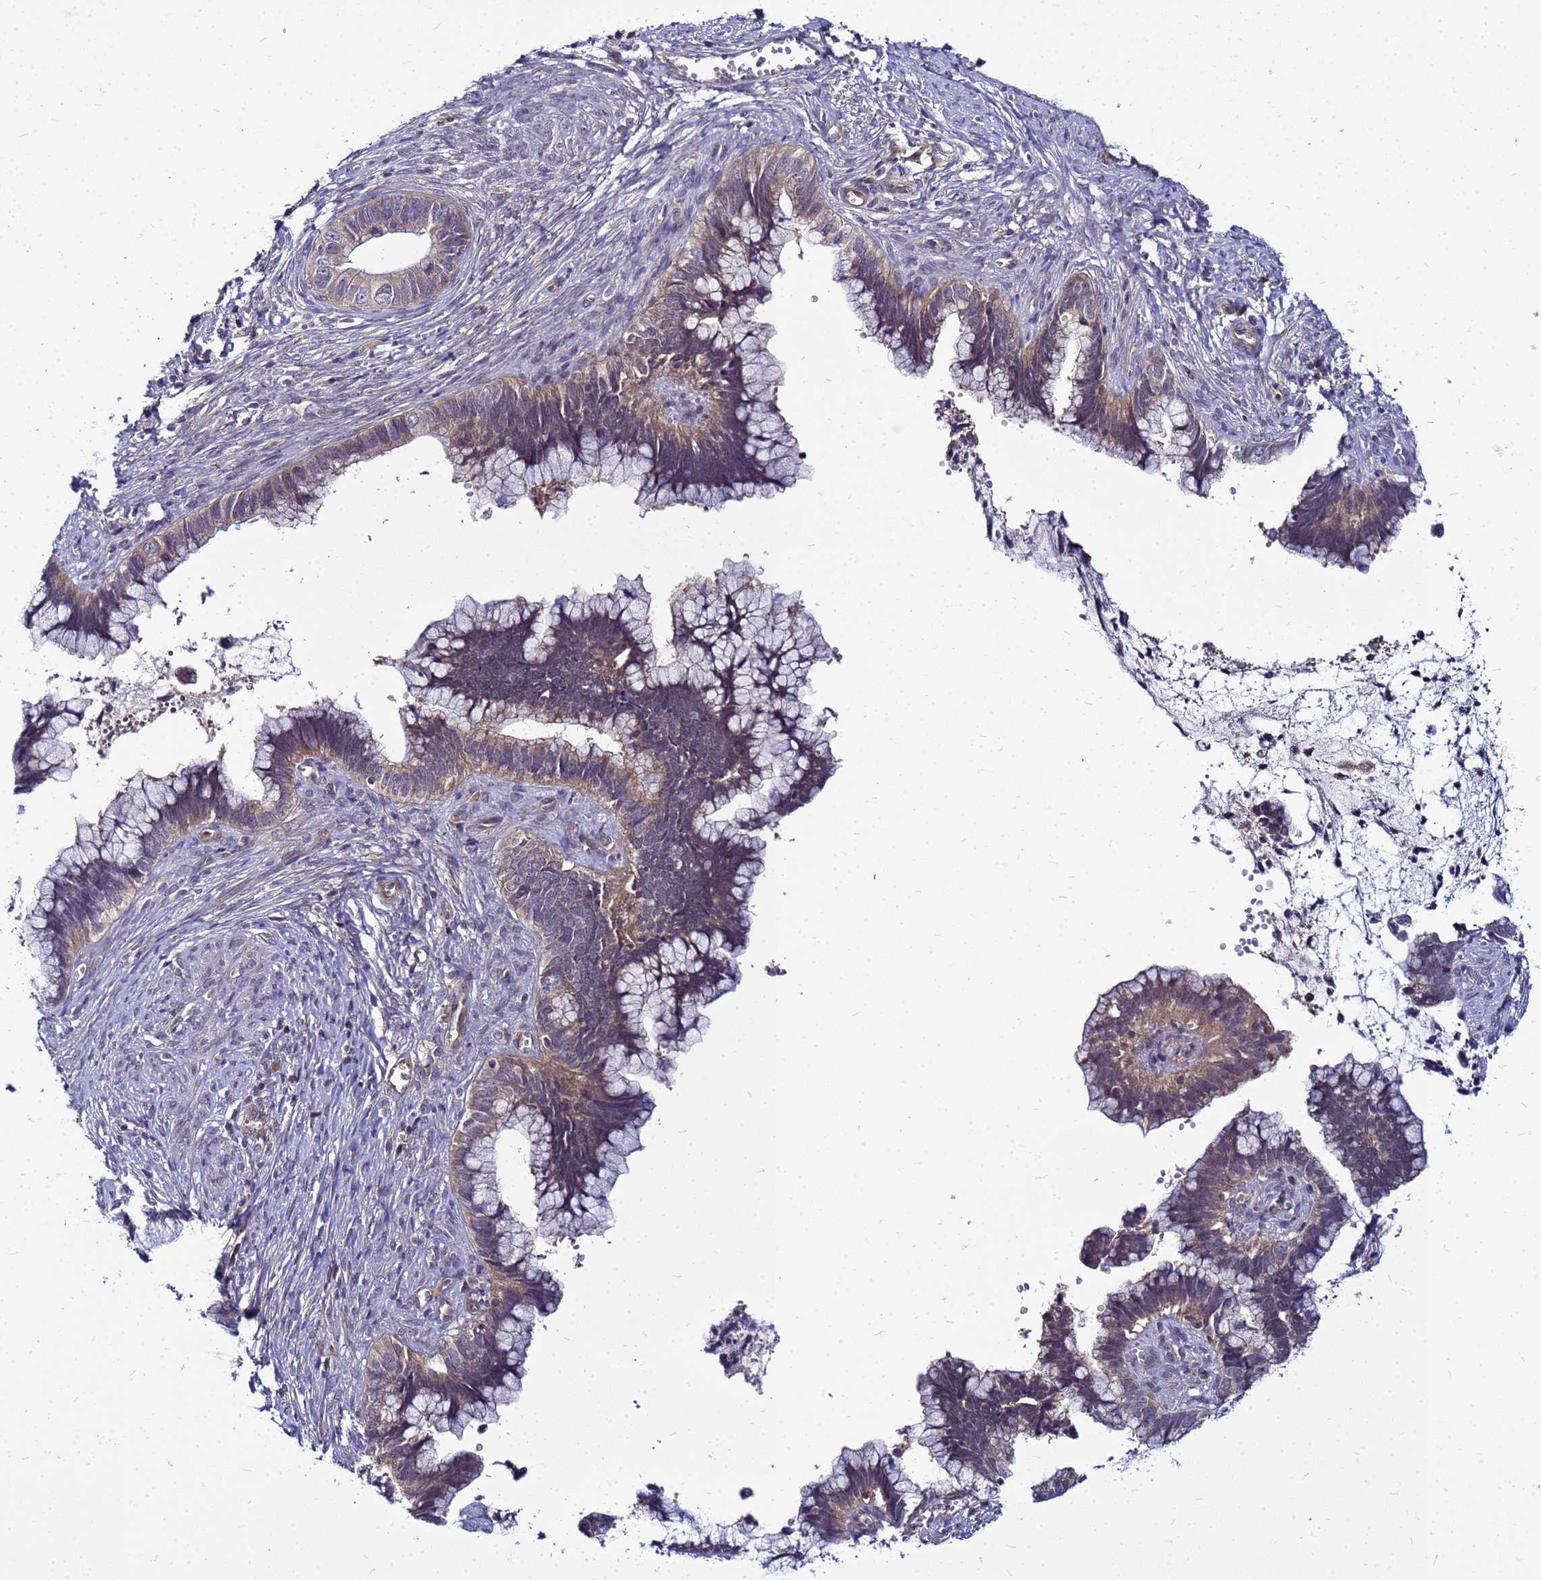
{"staining": {"intensity": "weak", "quantity": ">75%", "location": "cytoplasmic/membranous"}, "tissue": "cervical cancer", "cell_type": "Tumor cells", "image_type": "cancer", "snomed": [{"axis": "morphology", "description": "Adenocarcinoma, NOS"}, {"axis": "topography", "description": "Cervix"}], "caption": "Weak cytoplasmic/membranous protein positivity is appreciated in approximately >75% of tumor cells in cervical adenocarcinoma.", "gene": "SAT1", "patient": {"sex": "female", "age": 44}}